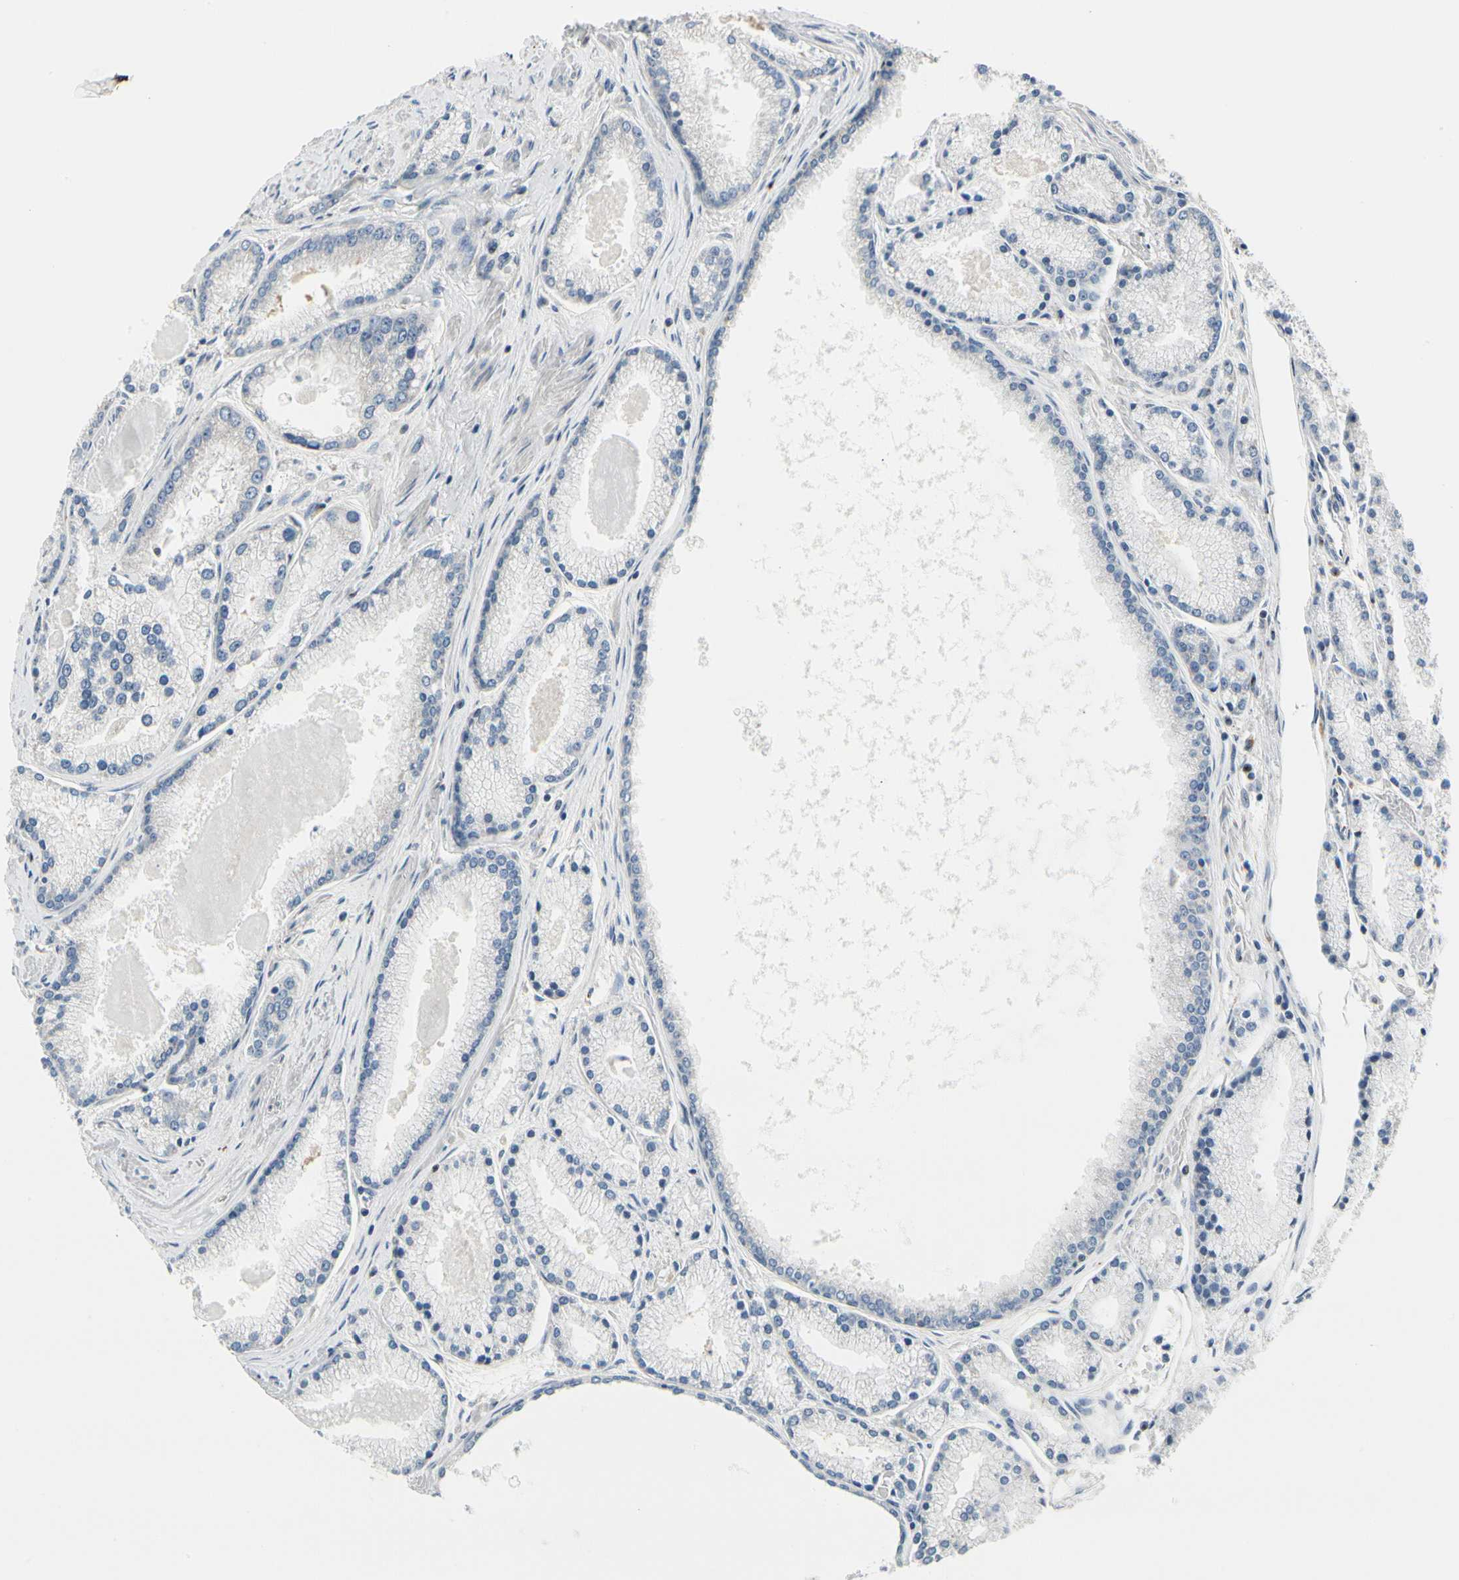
{"staining": {"intensity": "negative", "quantity": "none", "location": "none"}, "tissue": "prostate cancer", "cell_type": "Tumor cells", "image_type": "cancer", "snomed": [{"axis": "morphology", "description": "Adenocarcinoma, High grade"}, {"axis": "topography", "description": "Prostate"}], "caption": "Tumor cells are negative for protein expression in human prostate cancer. (Stains: DAB (3,3'-diaminobenzidine) IHC with hematoxylin counter stain, Microscopy: brightfield microscopy at high magnification).", "gene": "NFASC", "patient": {"sex": "male", "age": 61}}